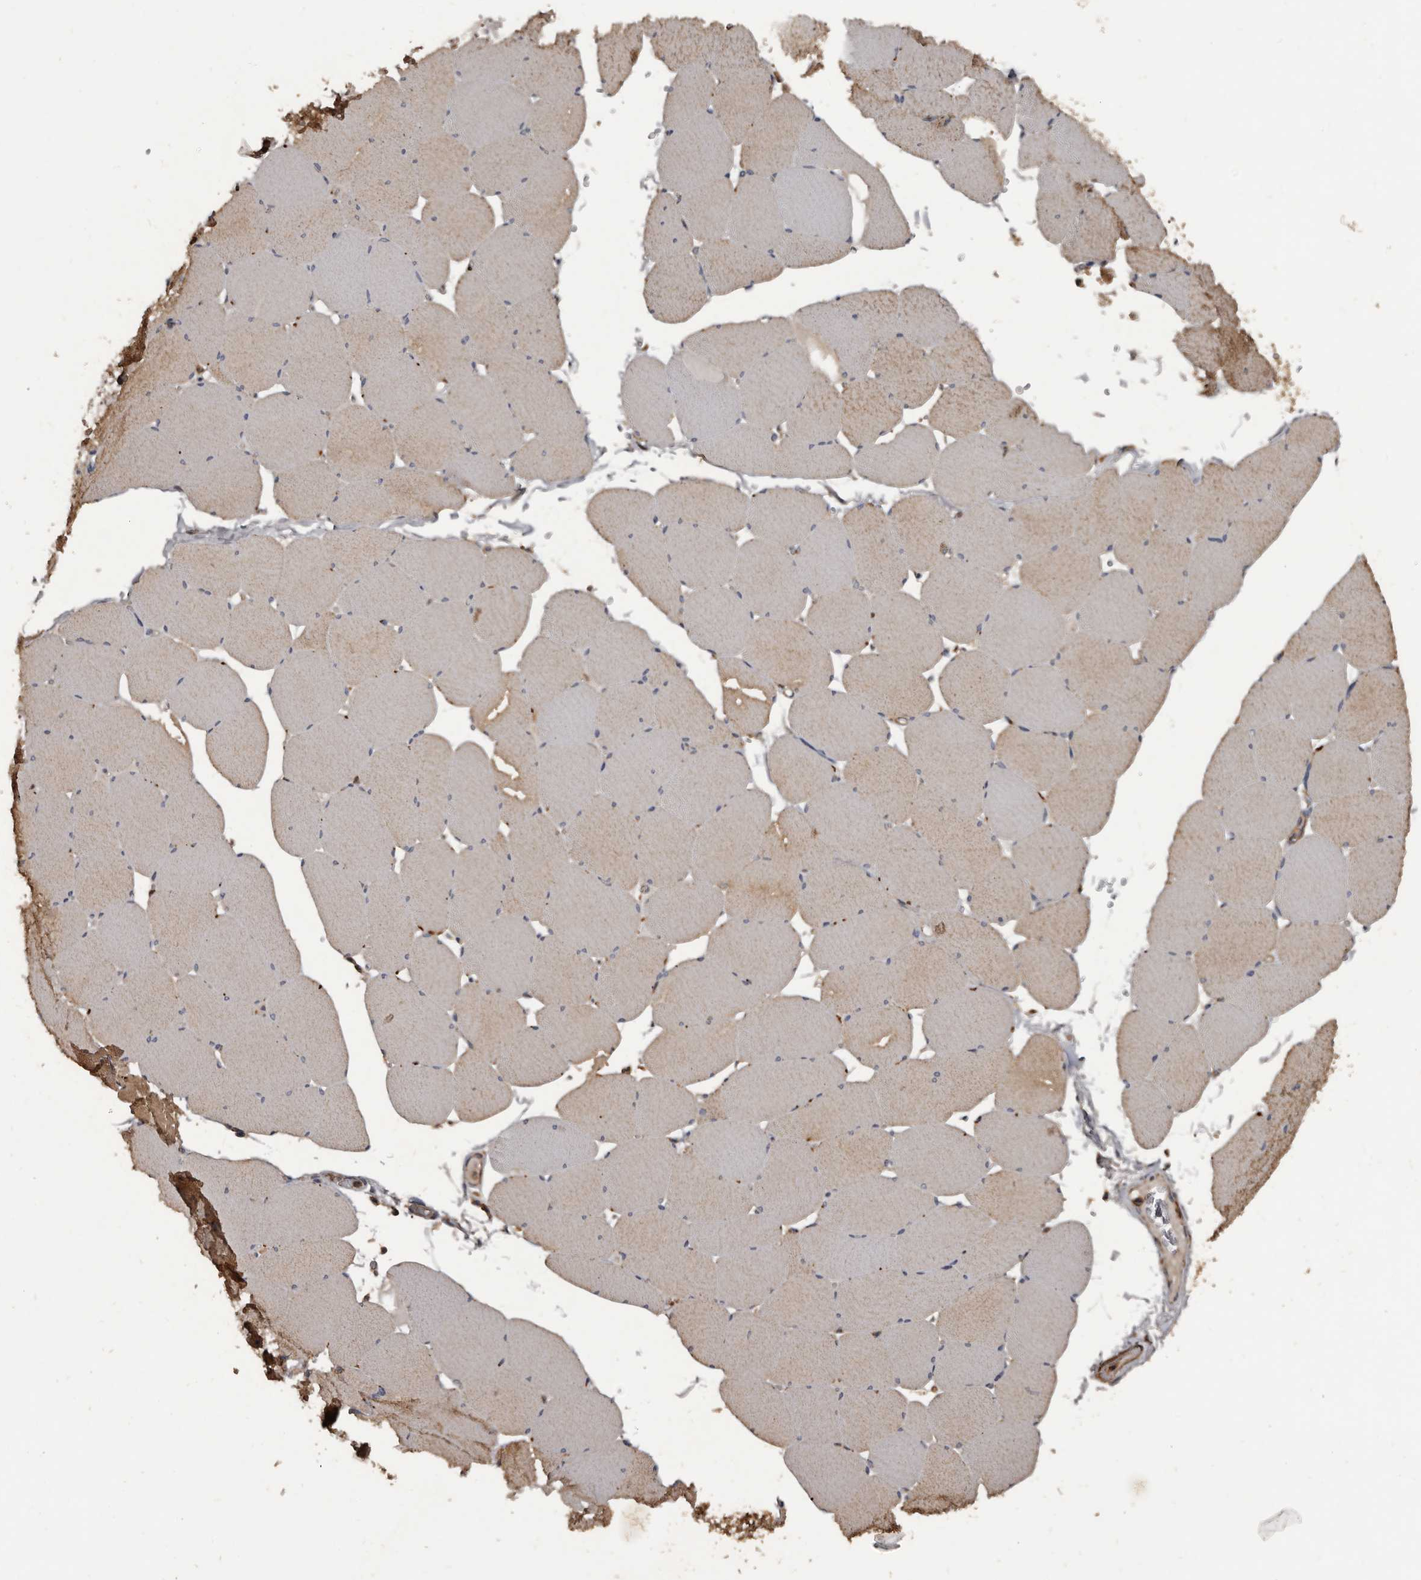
{"staining": {"intensity": "weak", "quantity": "<25%", "location": "cytoplasmic/membranous"}, "tissue": "skeletal muscle", "cell_type": "Myocytes", "image_type": "normal", "snomed": [{"axis": "morphology", "description": "Normal tissue, NOS"}, {"axis": "topography", "description": "Skeletal muscle"}, {"axis": "topography", "description": "Head-Neck"}], "caption": "Unremarkable skeletal muscle was stained to show a protein in brown. There is no significant expression in myocytes.", "gene": "GREB1", "patient": {"sex": "male", "age": 66}}